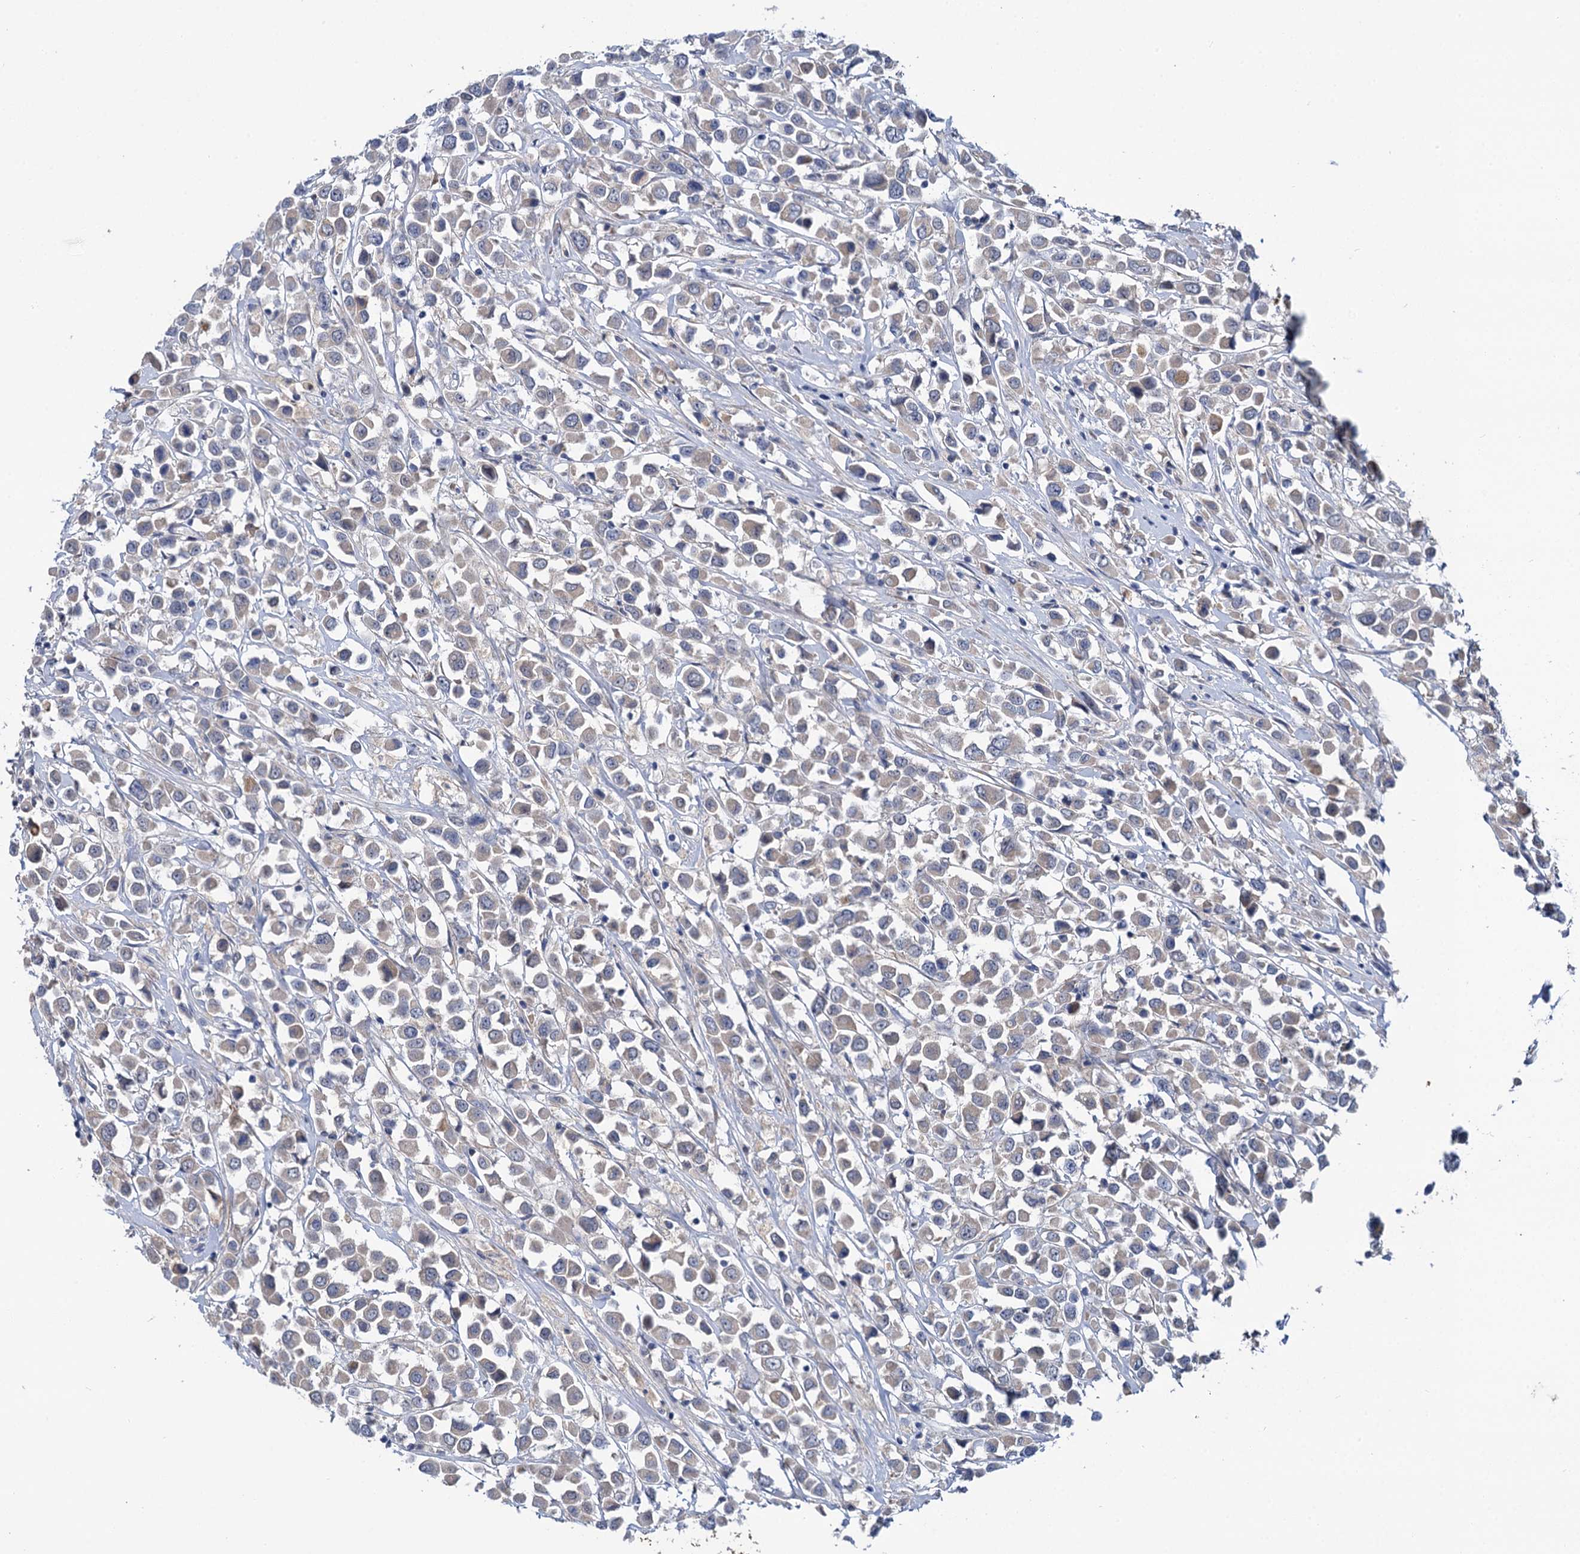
{"staining": {"intensity": "negative", "quantity": "none", "location": "none"}, "tissue": "breast cancer", "cell_type": "Tumor cells", "image_type": "cancer", "snomed": [{"axis": "morphology", "description": "Duct carcinoma"}, {"axis": "topography", "description": "Breast"}], "caption": "This is an immunohistochemistry image of human intraductal carcinoma (breast). There is no staining in tumor cells.", "gene": "ANKRD42", "patient": {"sex": "female", "age": 61}}